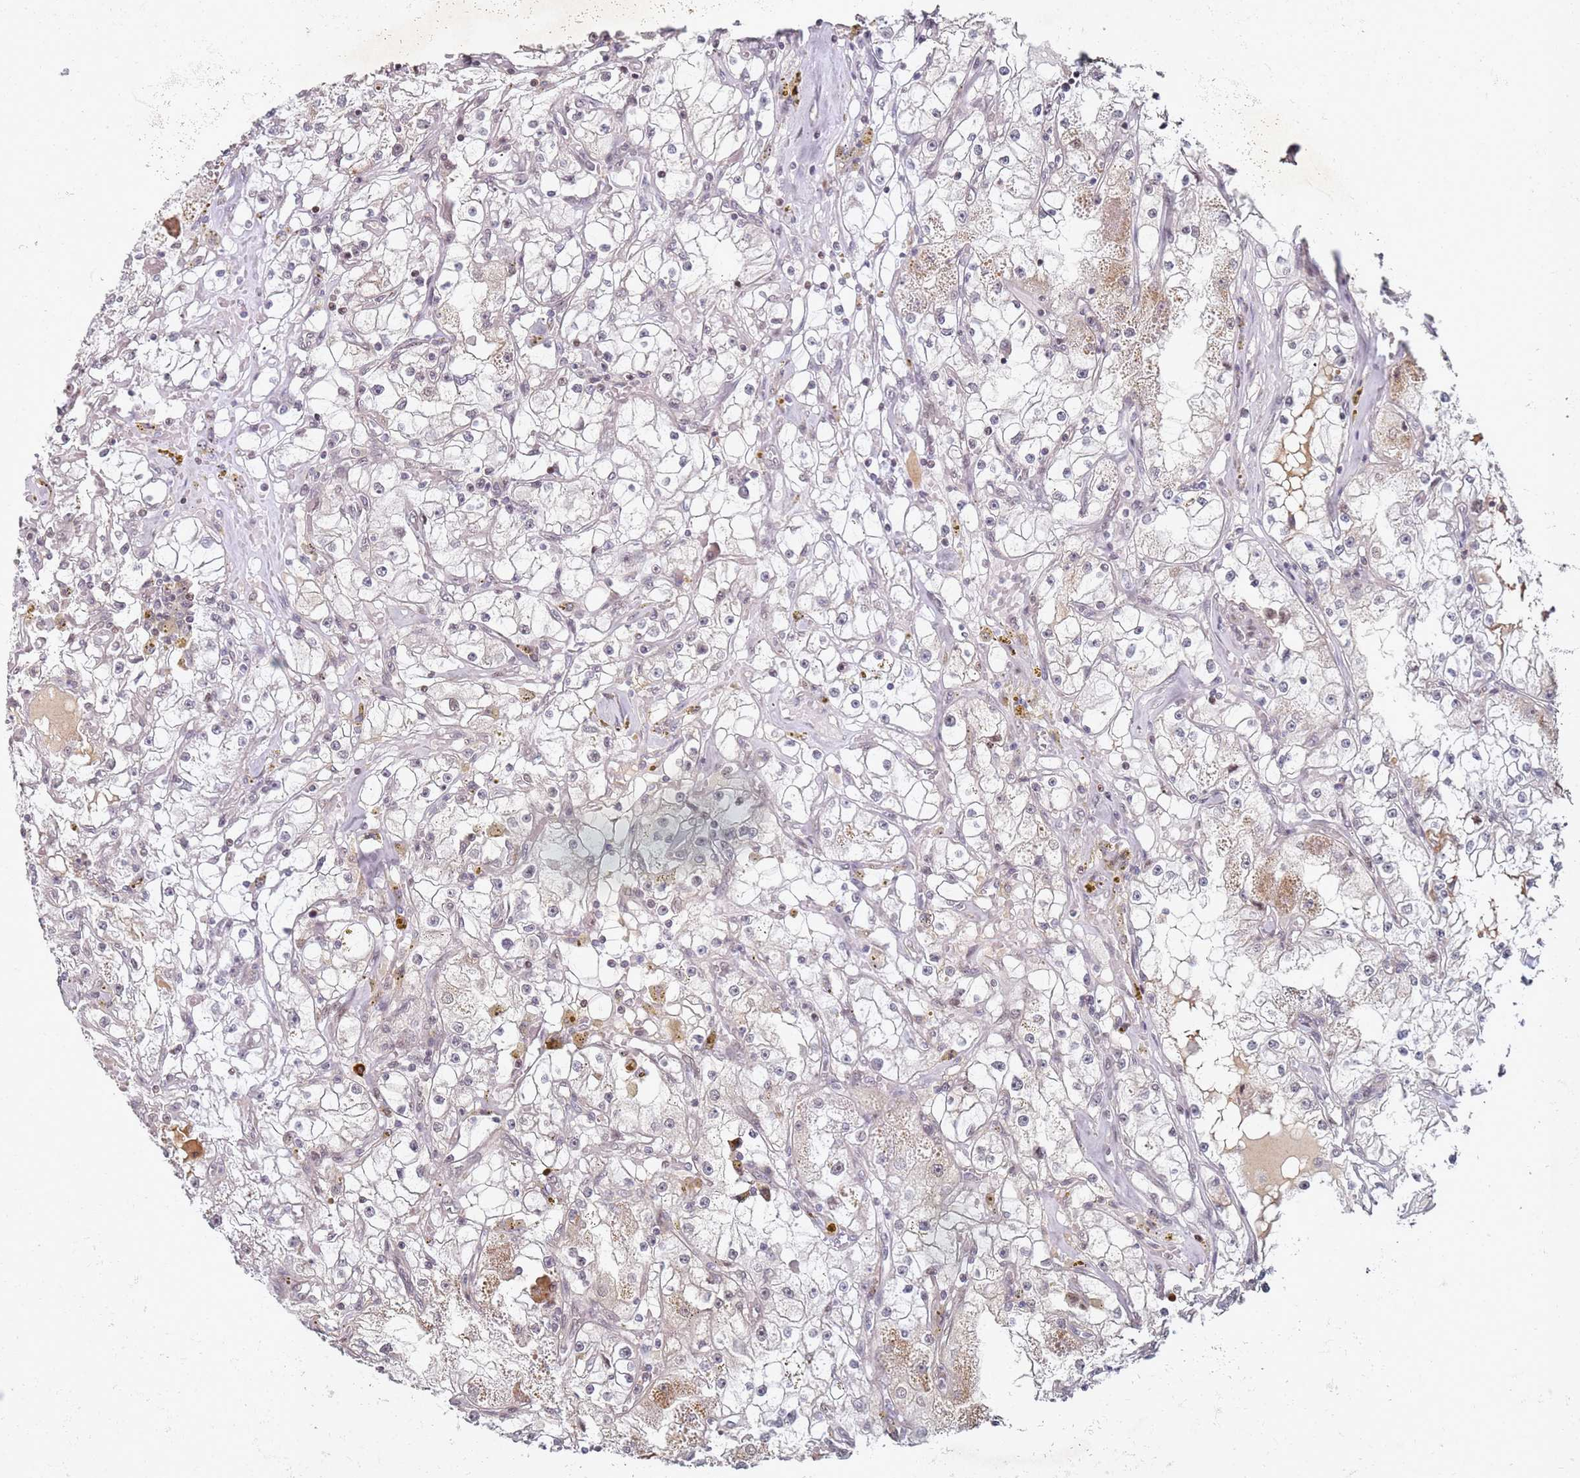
{"staining": {"intensity": "weak", "quantity": "25%-75%", "location": "nuclear"}, "tissue": "renal cancer", "cell_type": "Tumor cells", "image_type": "cancer", "snomed": [{"axis": "morphology", "description": "Adenocarcinoma, NOS"}, {"axis": "topography", "description": "Kidney"}], "caption": "IHC micrograph of human adenocarcinoma (renal) stained for a protein (brown), which exhibits low levels of weak nuclear positivity in approximately 25%-75% of tumor cells.", "gene": "ATF6B", "patient": {"sex": "male", "age": 56}}